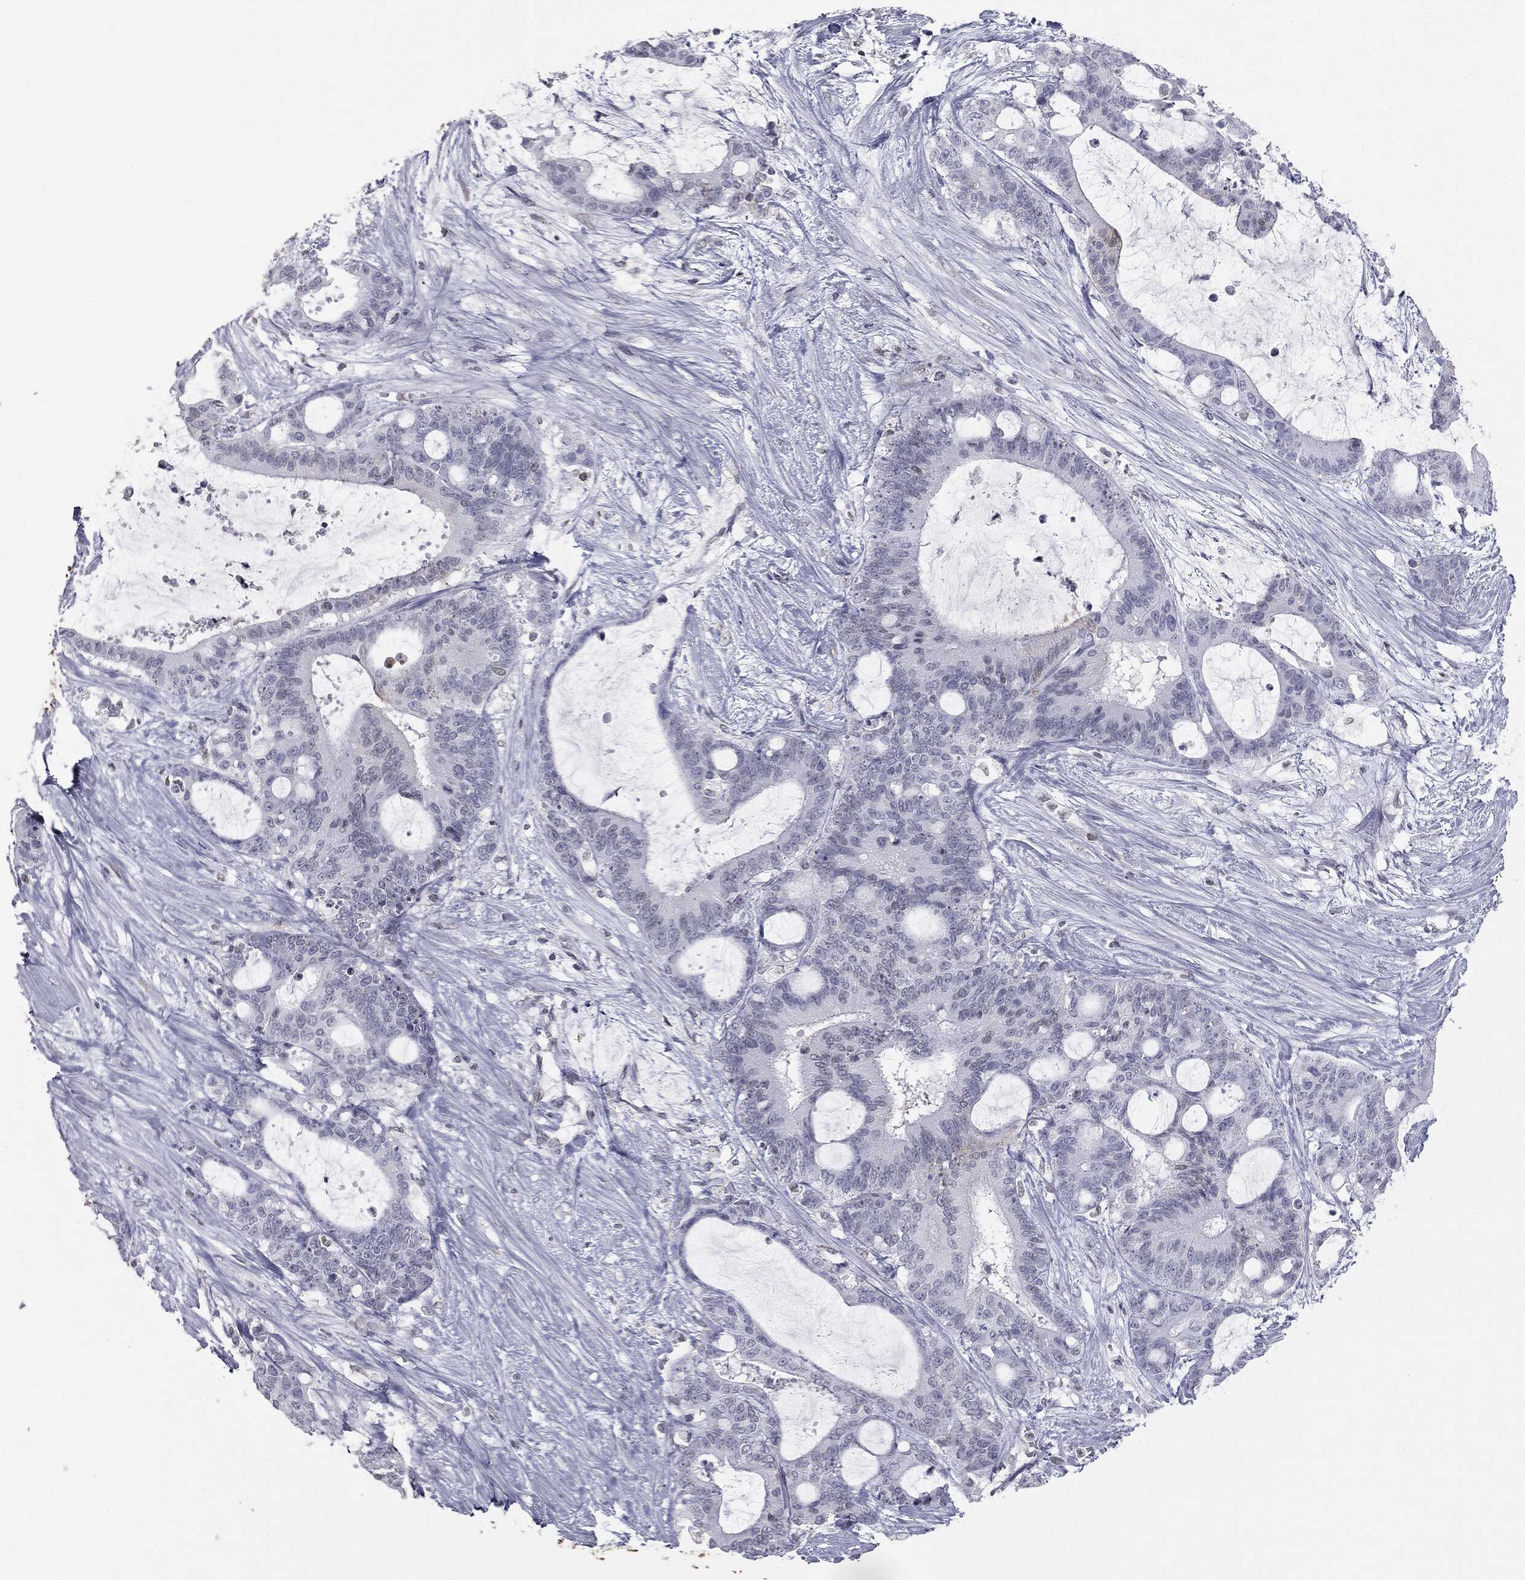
{"staining": {"intensity": "negative", "quantity": "none", "location": "none"}, "tissue": "liver cancer", "cell_type": "Tumor cells", "image_type": "cancer", "snomed": [{"axis": "morphology", "description": "Normal tissue, NOS"}, {"axis": "morphology", "description": "Cholangiocarcinoma"}, {"axis": "topography", "description": "Liver"}, {"axis": "topography", "description": "Peripheral nerve tissue"}], "caption": "IHC of human liver cholangiocarcinoma displays no positivity in tumor cells.", "gene": "ALDOB", "patient": {"sex": "female", "age": 73}}